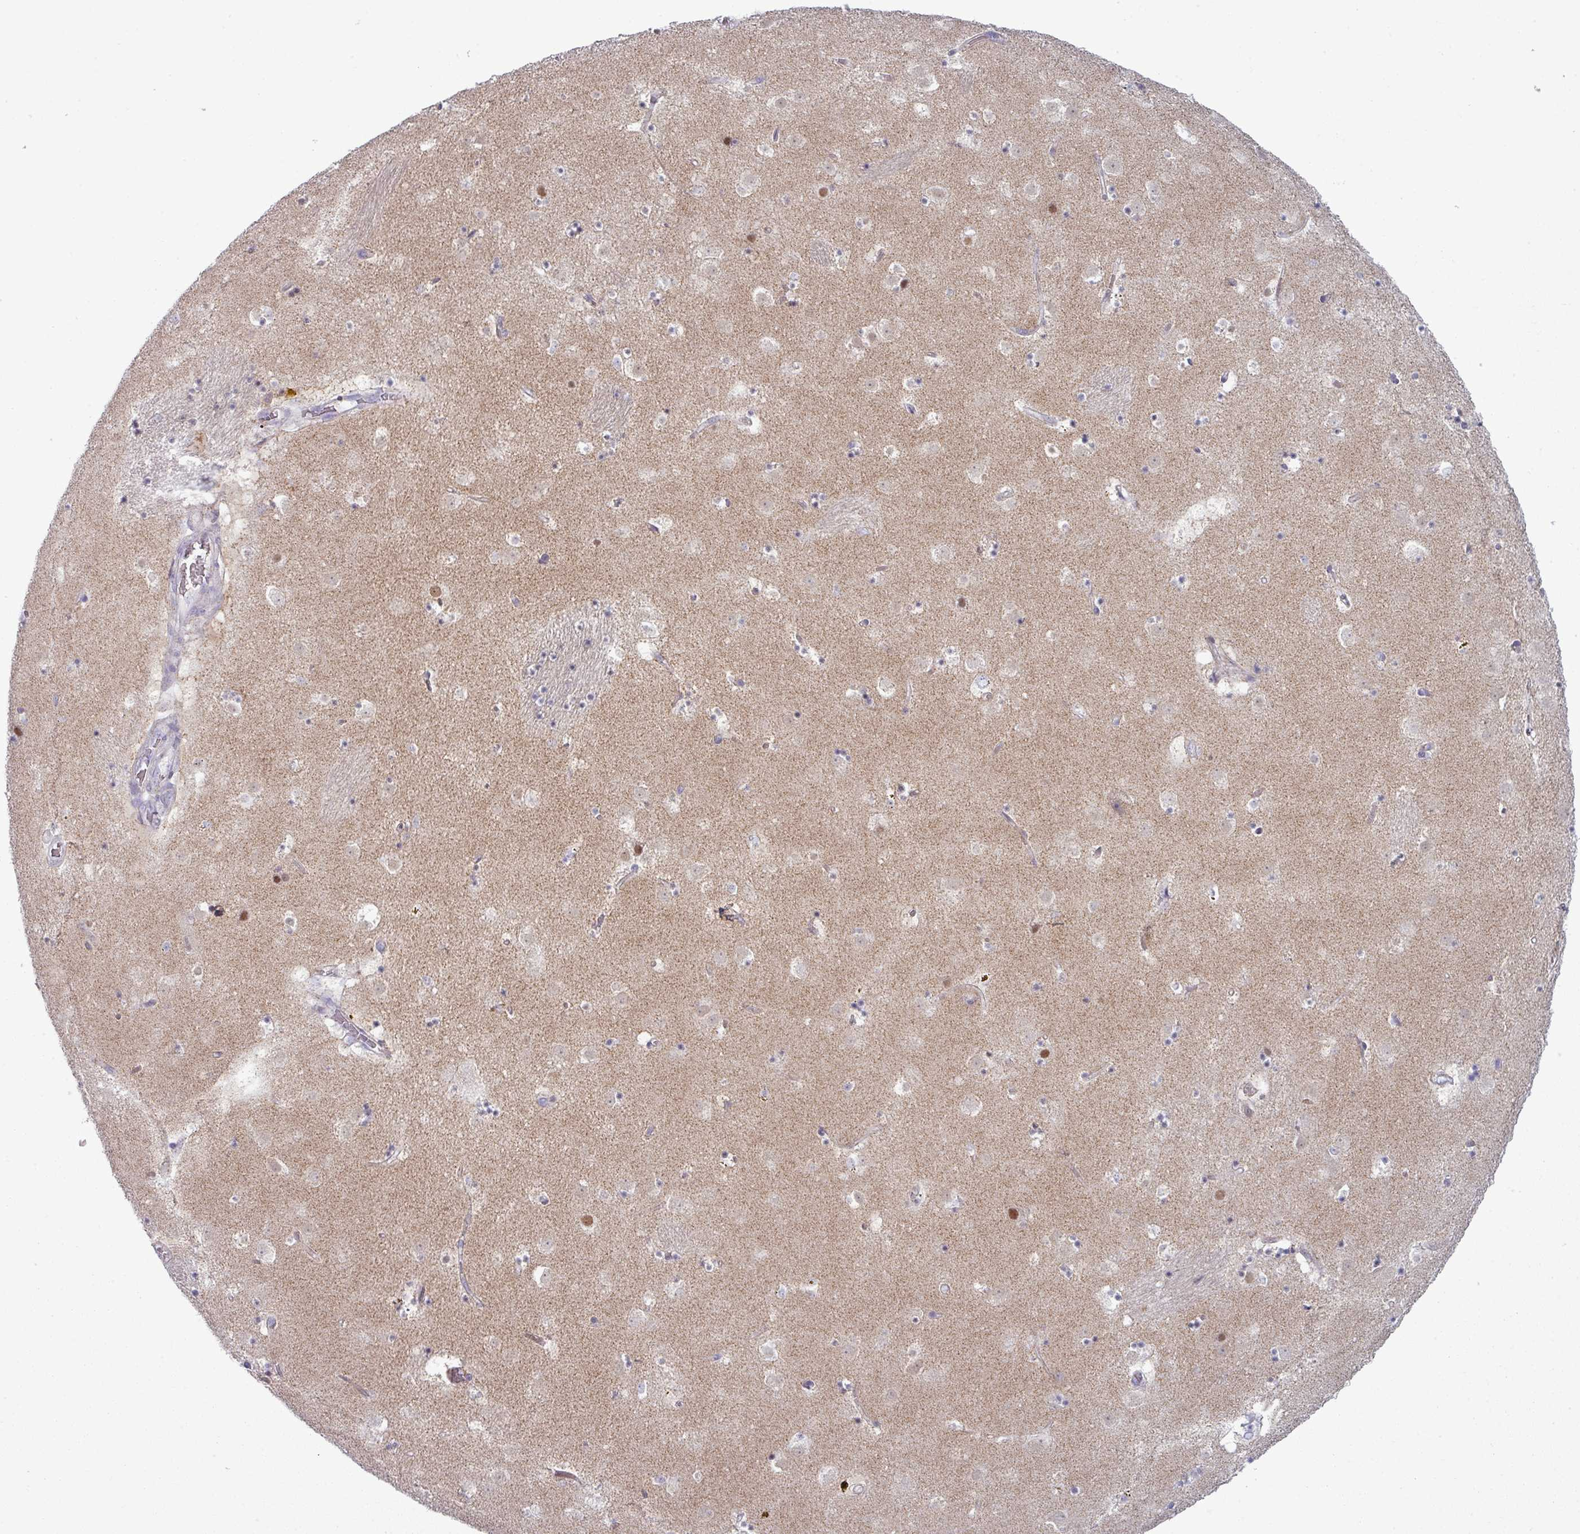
{"staining": {"intensity": "moderate", "quantity": "<25%", "location": "nuclear"}, "tissue": "caudate", "cell_type": "Glial cells", "image_type": "normal", "snomed": [{"axis": "morphology", "description": "Normal tissue, NOS"}, {"axis": "topography", "description": "Lateral ventricle wall"}], "caption": "IHC of normal human caudate reveals low levels of moderate nuclear staining in about <25% of glial cells.", "gene": "ZNF615", "patient": {"sex": "male", "age": 58}}